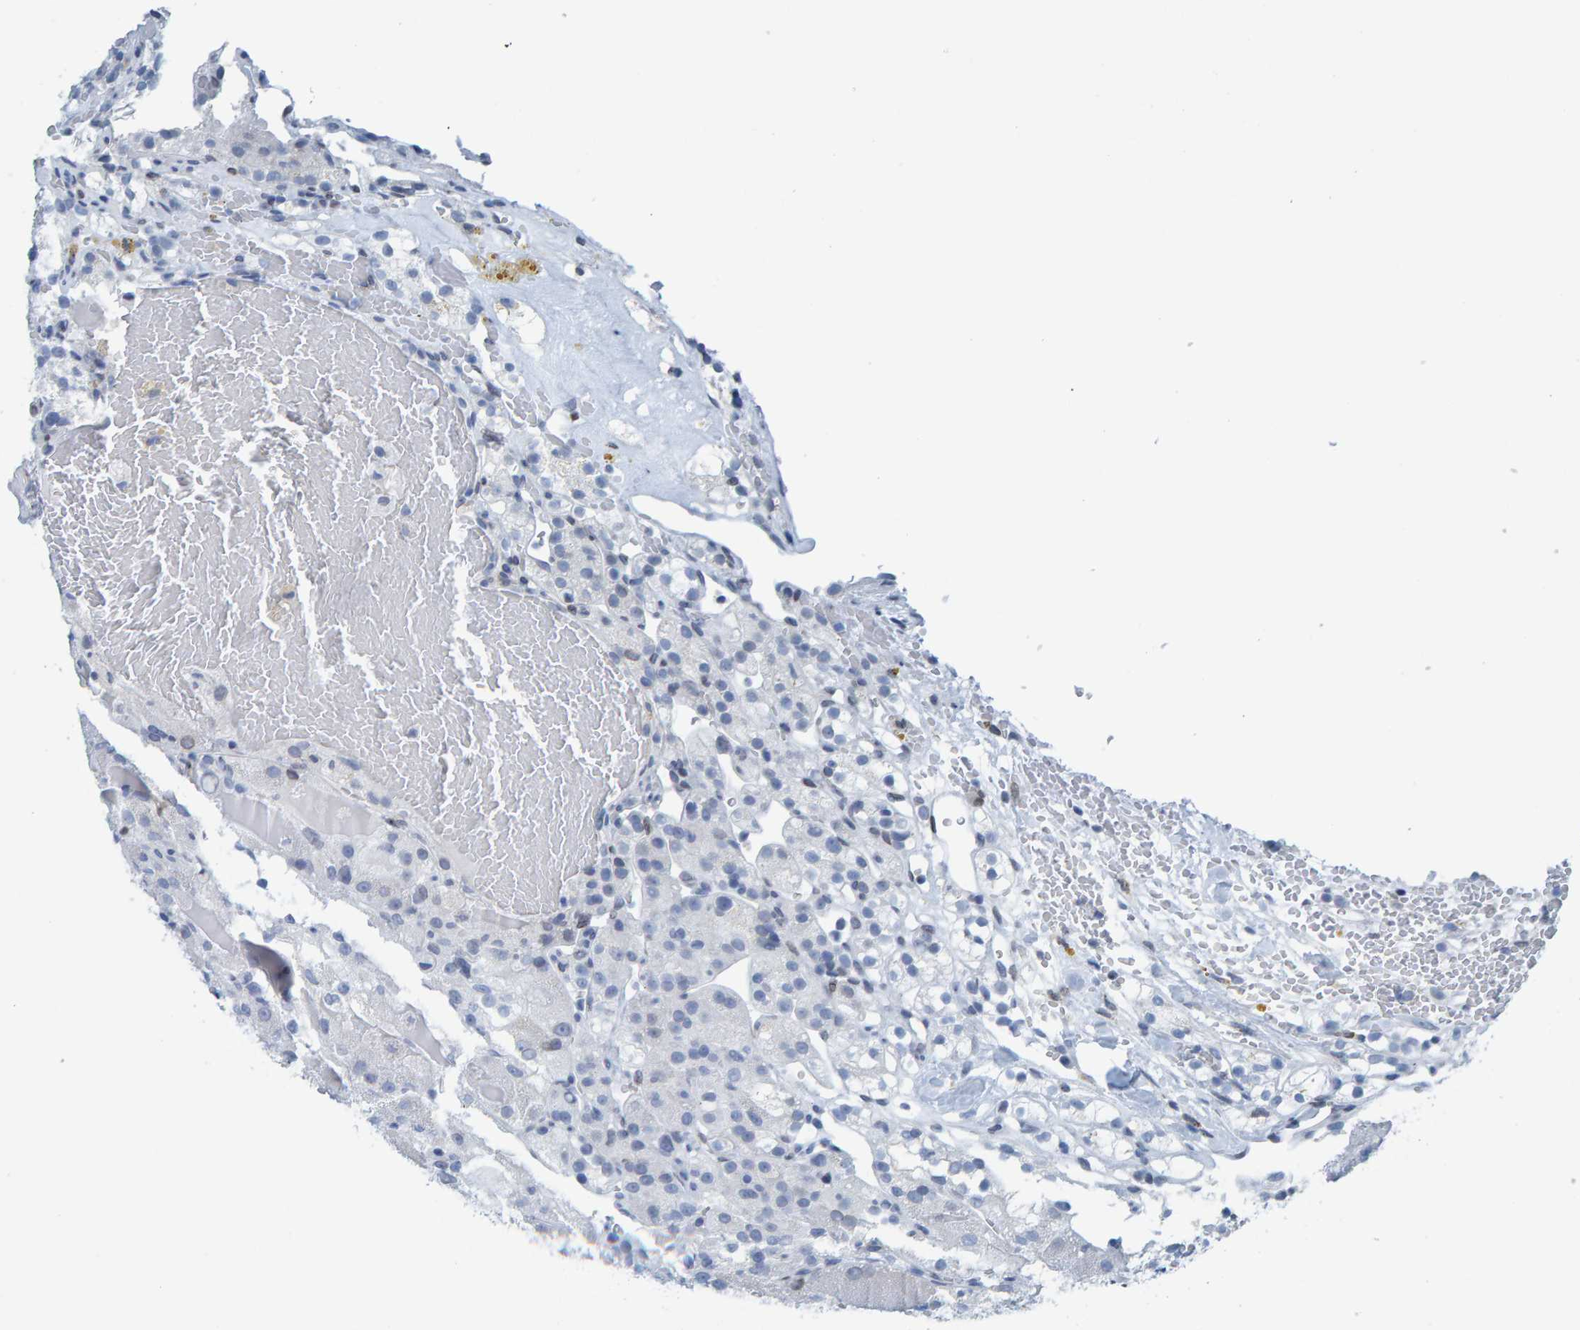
{"staining": {"intensity": "negative", "quantity": "none", "location": "none"}, "tissue": "renal cancer", "cell_type": "Tumor cells", "image_type": "cancer", "snomed": [{"axis": "morphology", "description": "Normal tissue, NOS"}, {"axis": "morphology", "description": "Adenocarcinoma, NOS"}, {"axis": "topography", "description": "Kidney"}], "caption": "Human renal cancer stained for a protein using IHC shows no positivity in tumor cells.", "gene": "LMNB2", "patient": {"sex": "male", "age": 61}}